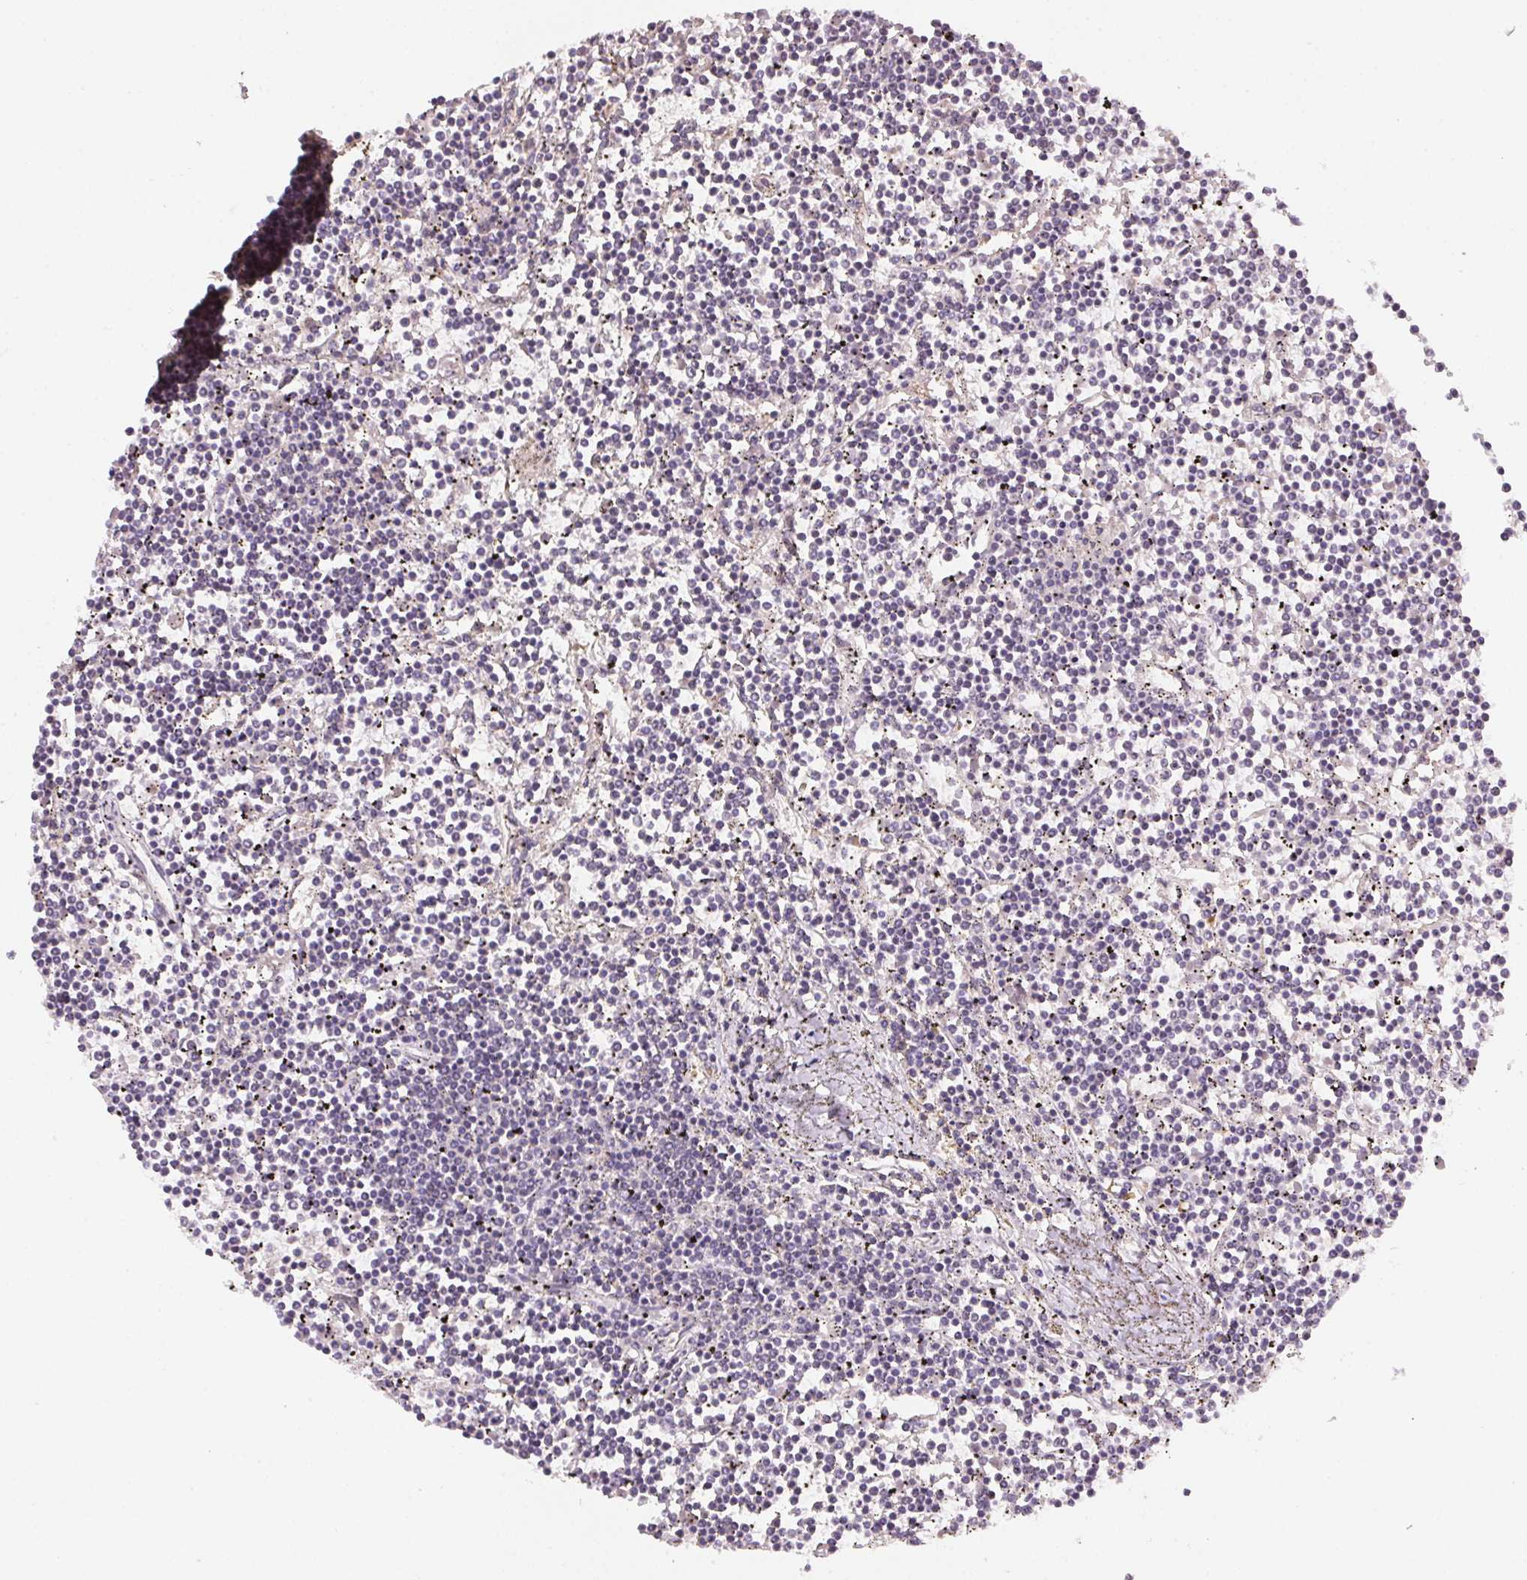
{"staining": {"intensity": "negative", "quantity": "none", "location": "none"}, "tissue": "lymphoma", "cell_type": "Tumor cells", "image_type": "cancer", "snomed": [{"axis": "morphology", "description": "Malignant lymphoma, non-Hodgkin's type, Low grade"}, {"axis": "topography", "description": "Spleen"}], "caption": "This is a micrograph of immunohistochemistry staining of lymphoma, which shows no expression in tumor cells.", "gene": "ALDH8A1", "patient": {"sex": "female", "age": 19}}